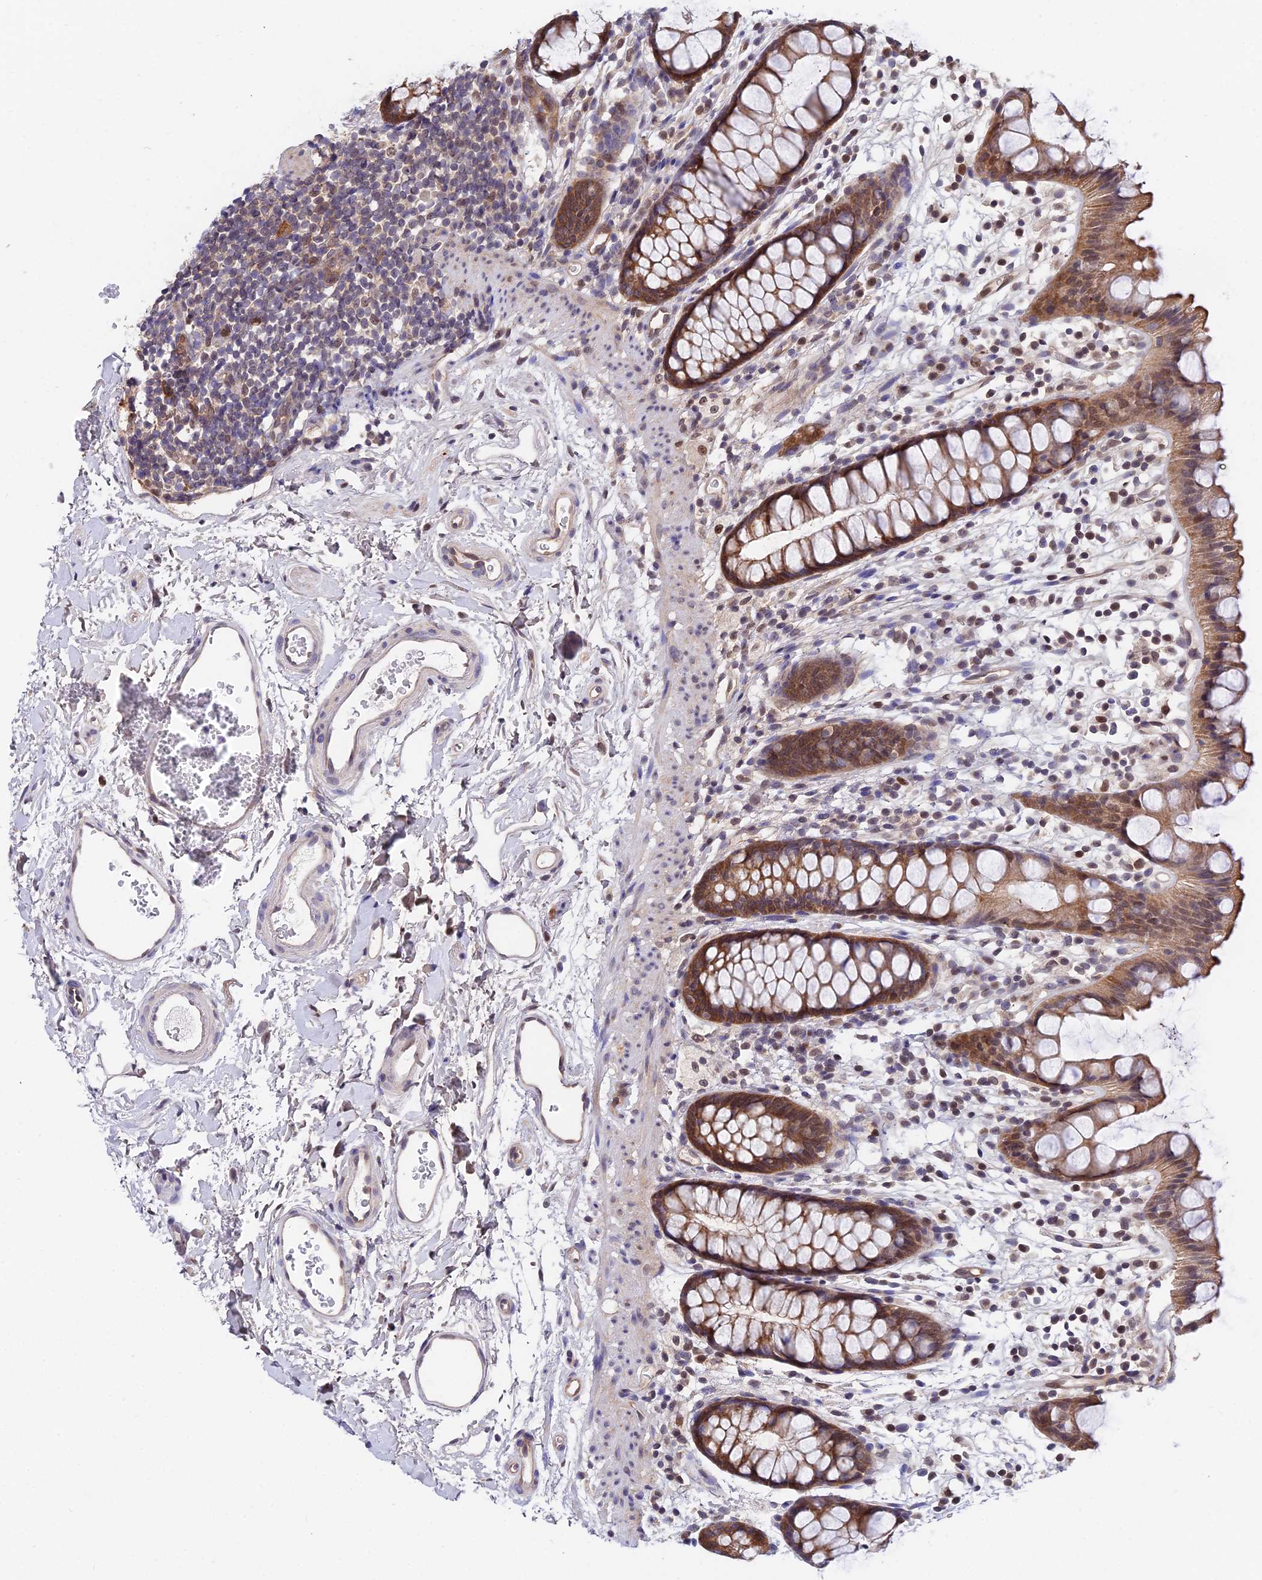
{"staining": {"intensity": "moderate", "quantity": ">75%", "location": "cytoplasmic/membranous"}, "tissue": "rectum", "cell_type": "Glandular cells", "image_type": "normal", "snomed": [{"axis": "morphology", "description": "Normal tissue, NOS"}, {"axis": "topography", "description": "Rectum"}], "caption": "Immunohistochemistry (IHC) (DAB) staining of benign rectum displays moderate cytoplasmic/membranous protein positivity in approximately >75% of glandular cells.", "gene": "INPP4A", "patient": {"sex": "female", "age": 65}}